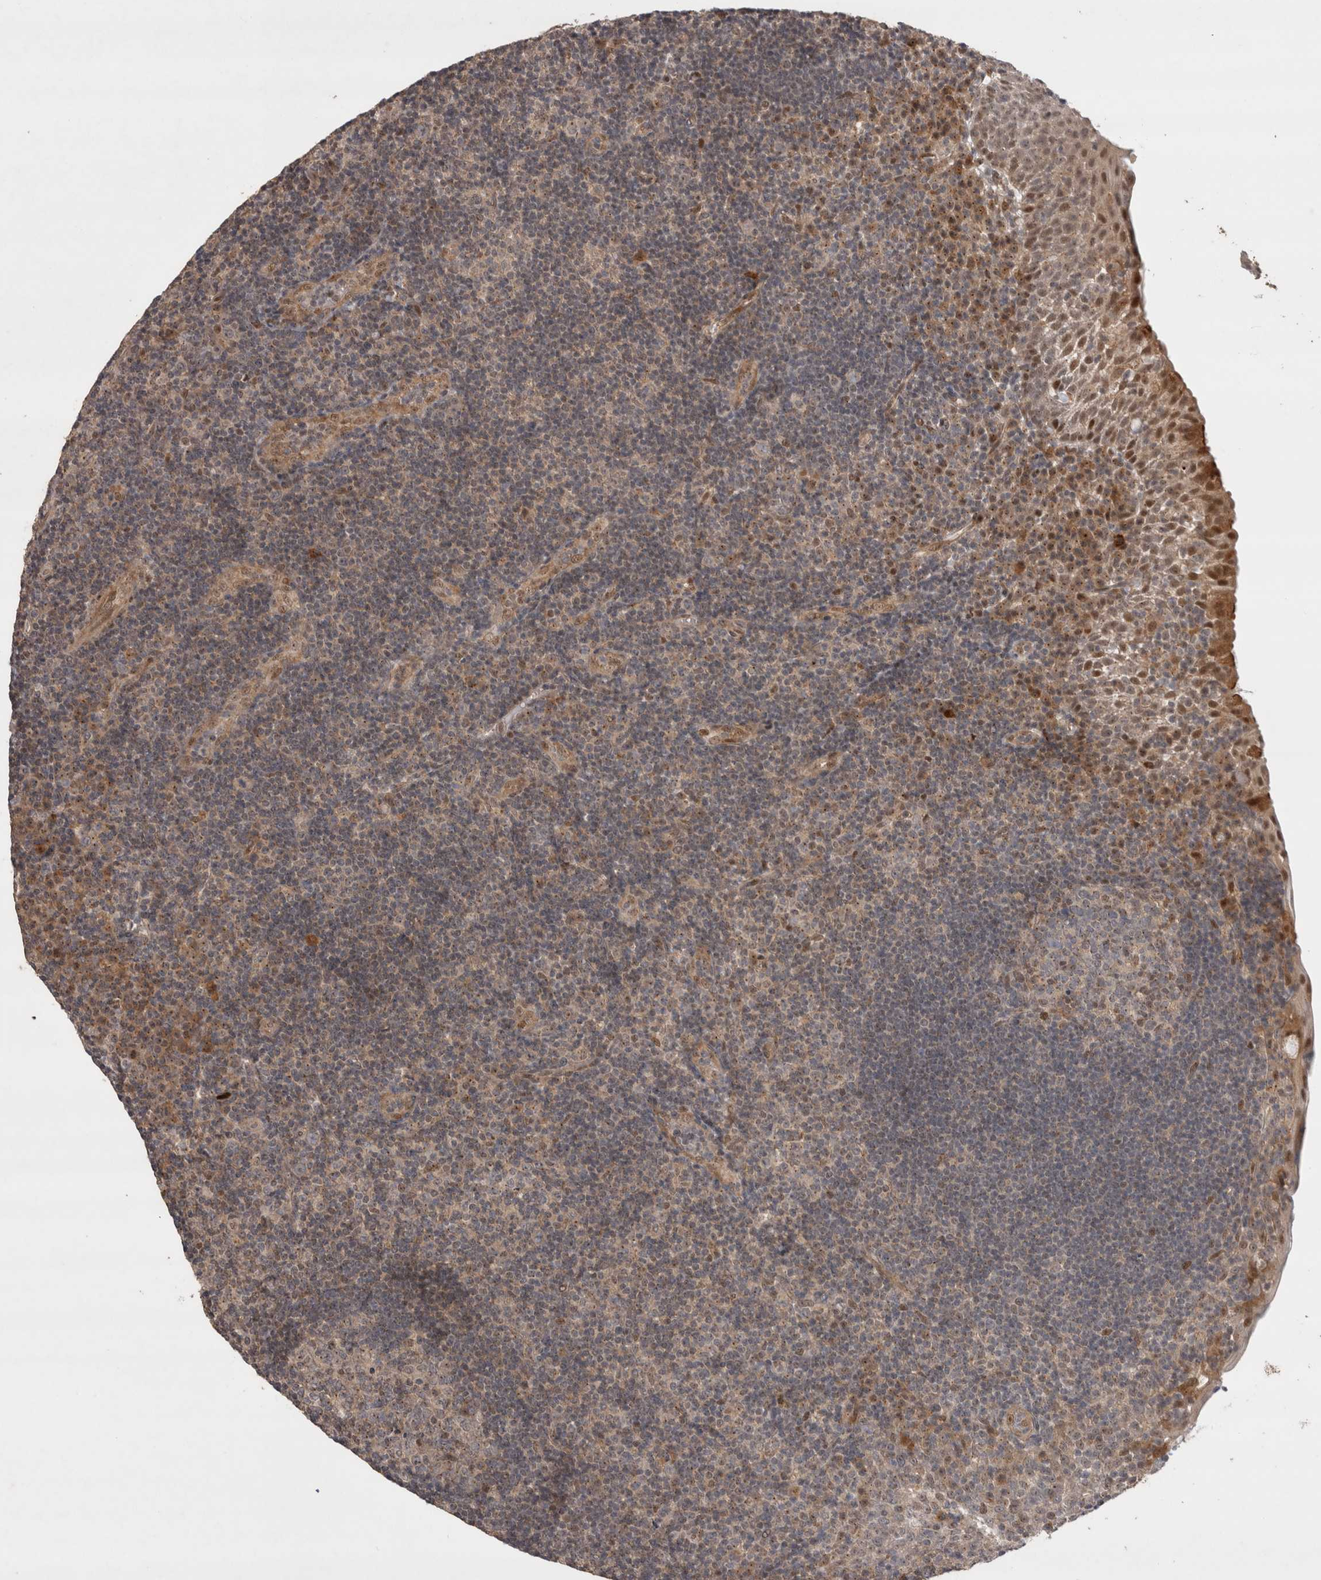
{"staining": {"intensity": "weak", "quantity": "25%-75%", "location": "cytoplasmic/membranous,nuclear"}, "tissue": "tonsil", "cell_type": "Germinal center cells", "image_type": "normal", "snomed": [{"axis": "morphology", "description": "Normal tissue, NOS"}, {"axis": "topography", "description": "Tonsil"}], "caption": "Germinal center cells exhibit weak cytoplasmic/membranous,nuclear expression in approximately 25%-75% of cells in benign tonsil. The staining was performed using DAB (3,3'-diaminobenzidine), with brown indicating positive protein expression. Nuclei are stained blue with hematoxylin.", "gene": "SLC29A1", "patient": {"sex": "female", "age": 40}}